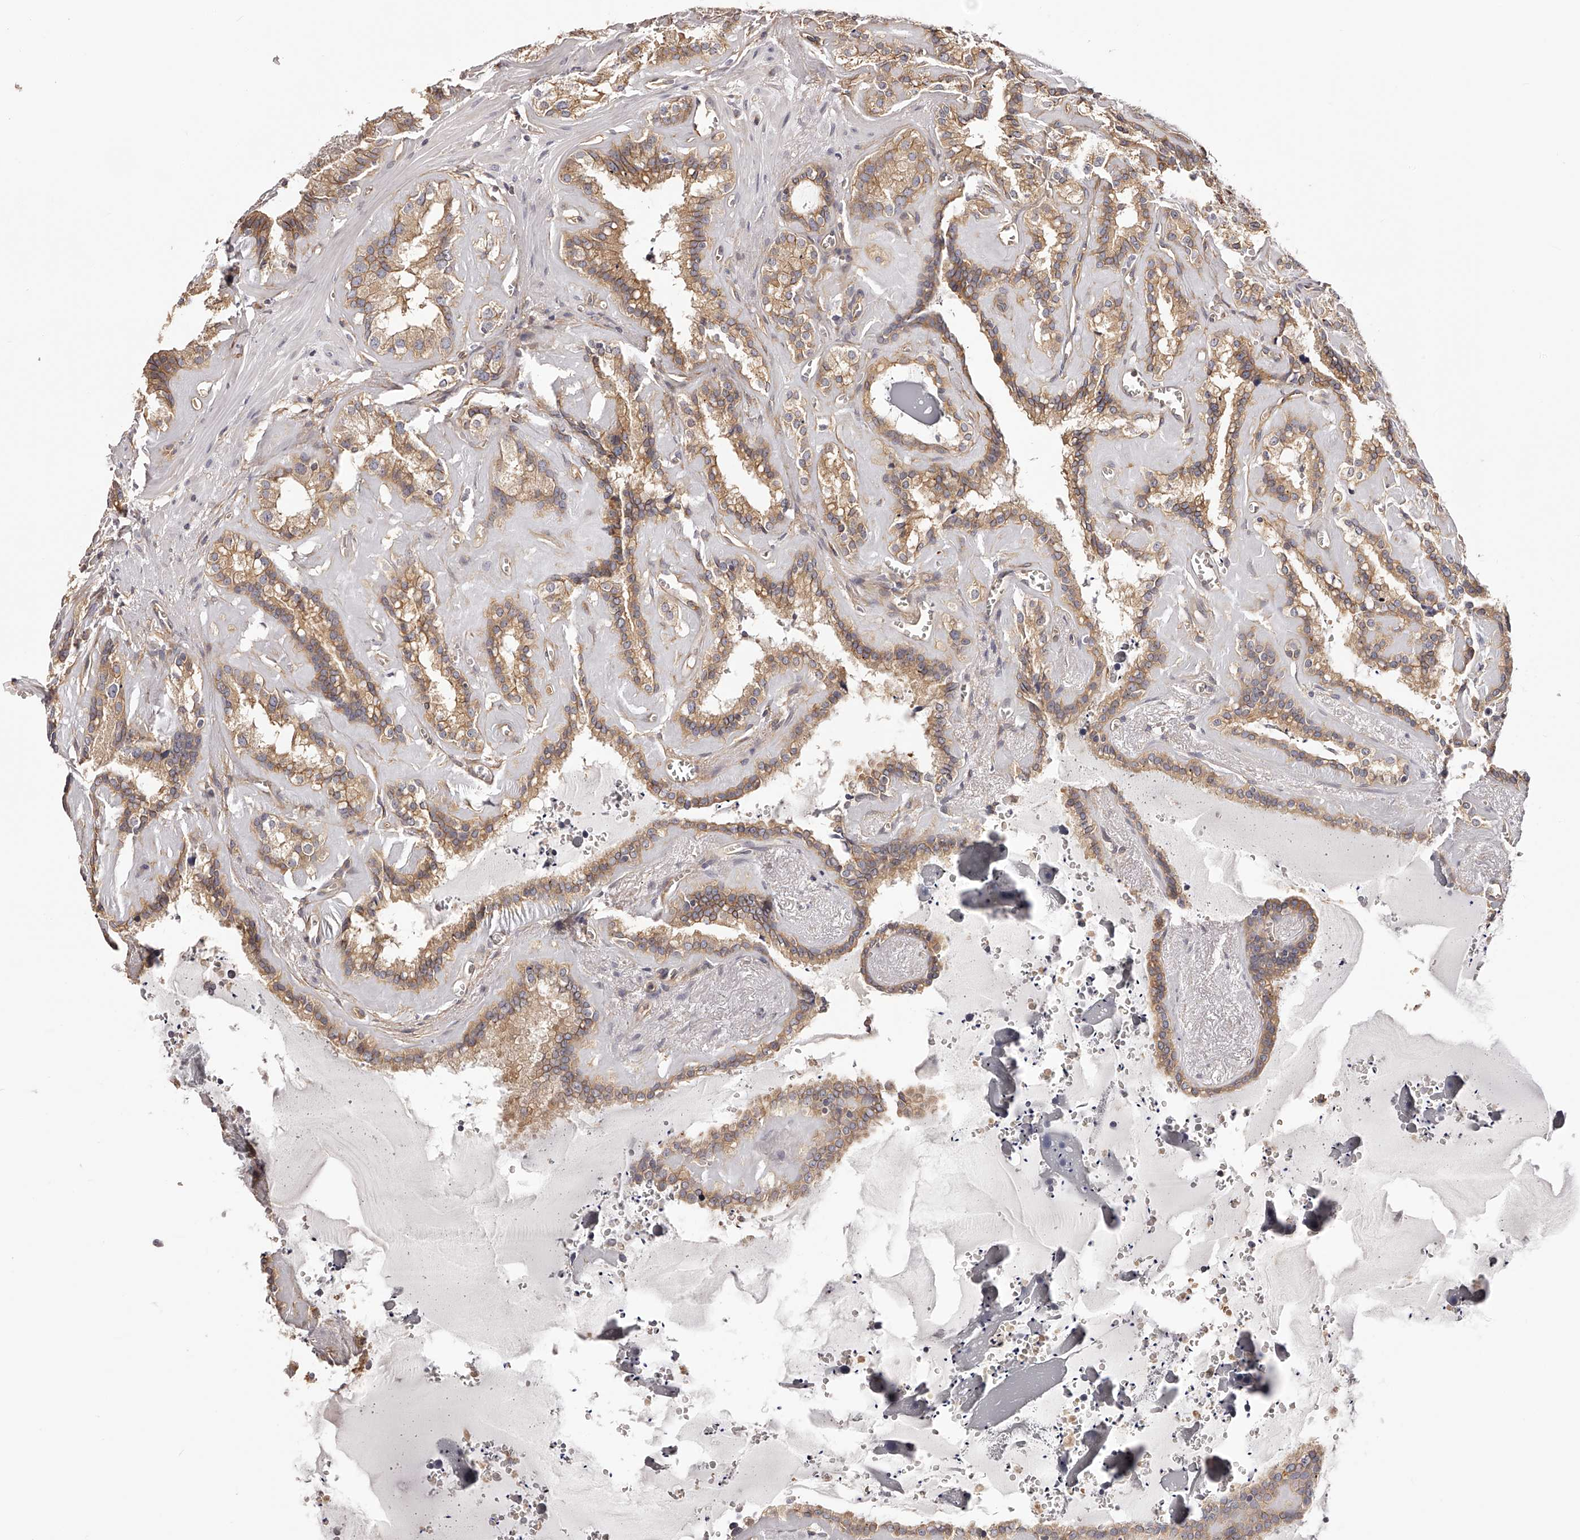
{"staining": {"intensity": "moderate", "quantity": "25%-75%", "location": "cytoplasmic/membranous"}, "tissue": "seminal vesicle", "cell_type": "Glandular cells", "image_type": "normal", "snomed": [{"axis": "morphology", "description": "Normal tissue, NOS"}, {"axis": "topography", "description": "Prostate"}, {"axis": "topography", "description": "Seminal veicle"}], "caption": "The image displays immunohistochemical staining of benign seminal vesicle. There is moderate cytoplasmic/membranous positivity is identified in approximately 25%-75% of glandular cells.", "gene": "LTV1", "patient": {"sex": "male", "age": 59}}